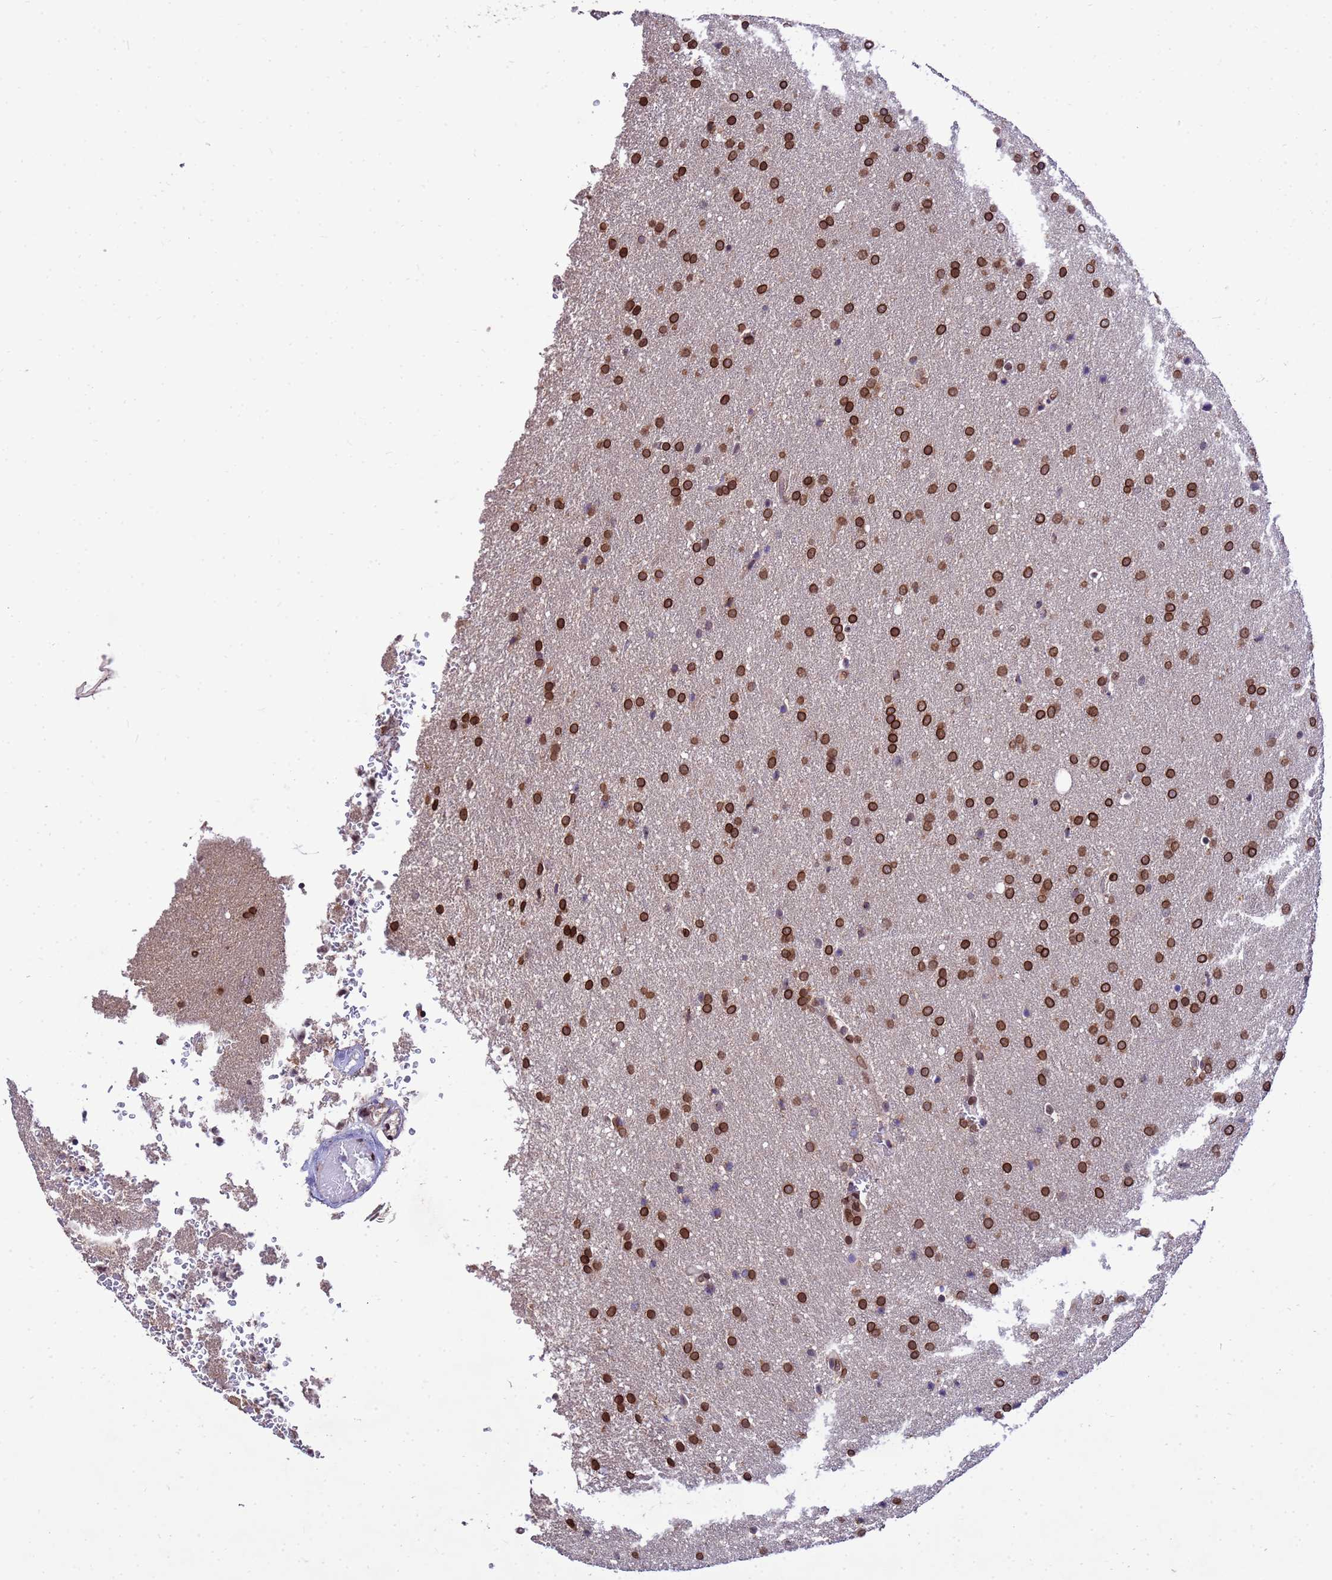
{"staining": {"intensity": "strong", "quantity": ">75%", "location": "cytoplasmic/membranous,nuclear"}, "tissue": "glioma", "cell_type": "Tumor cells", "image_type": "cancer", "snomed": [{"axis": "morphology", "description": "Glioma, malignant, Low grade"}, {"axis": "topography", "description": "Brain"}], "caption": "Immunohistochemical staining of glioma exhibits high levels of strong cytoplasmic/membranous and nuclear staining in about >75% of tumor cells.", "gene": "GPR135", "patient": {"sex": "female", "age": 32}}